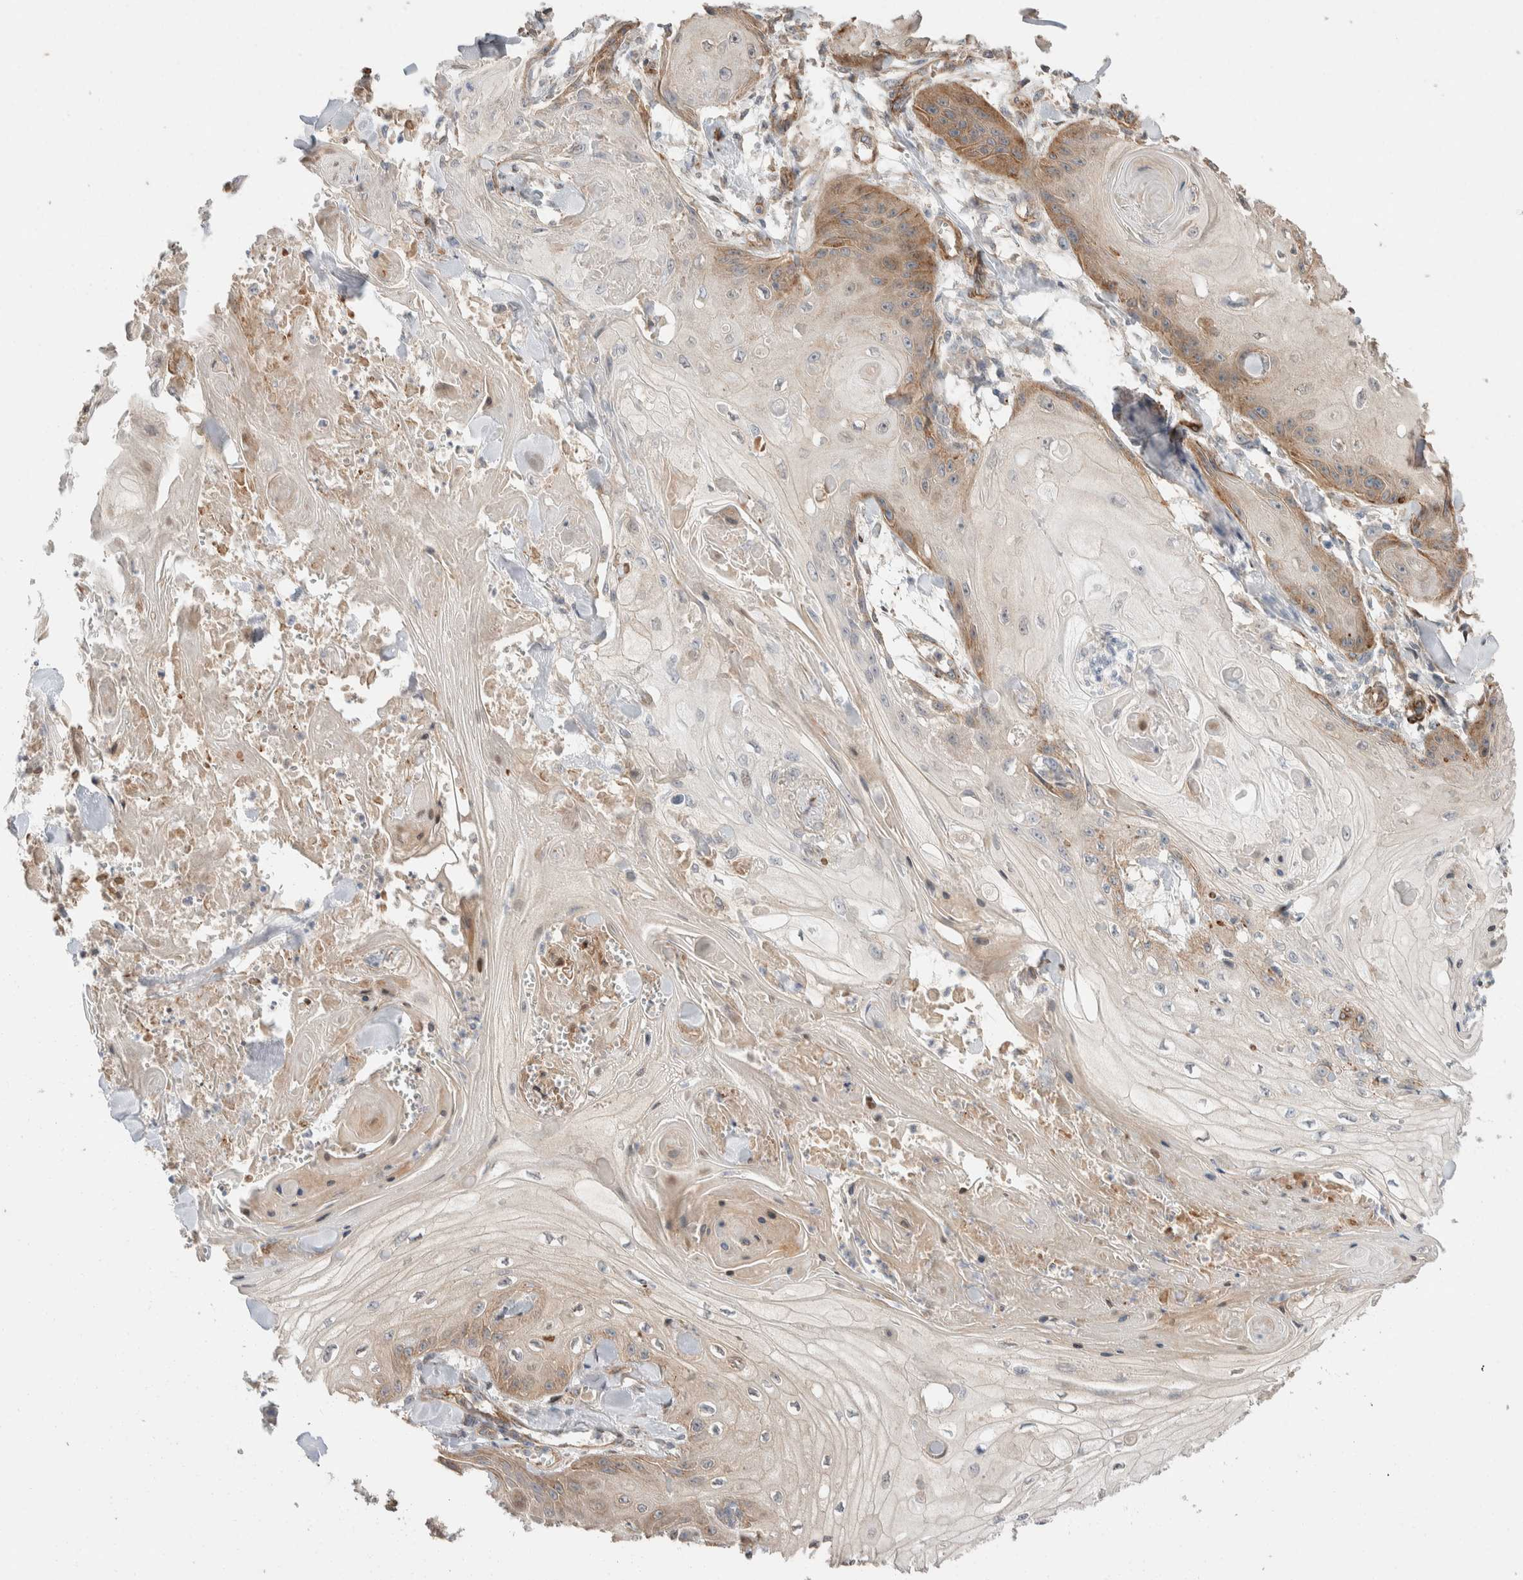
{"staining": {"intensity": "moderate", "quantity": "25%-75%", "location": "cytoplasmic/membranous"}, "tissue": "skin cancer", "cell_type": "Tumor cells", "image_type": "cancer", "snomed": [{"axis": "morphology", "description": "Squamous cell carcinoma, NOS"}, {"axis": "topography", "description": "Skin"}], "caption": "A brown stain highlights moderate cytoplasmic/membranous staining of a protein in human skin cancer (squamous cell carcinoma) tumor cells.", "gene": "ERC1", "patient": {"sex": "male", "age": 74}}